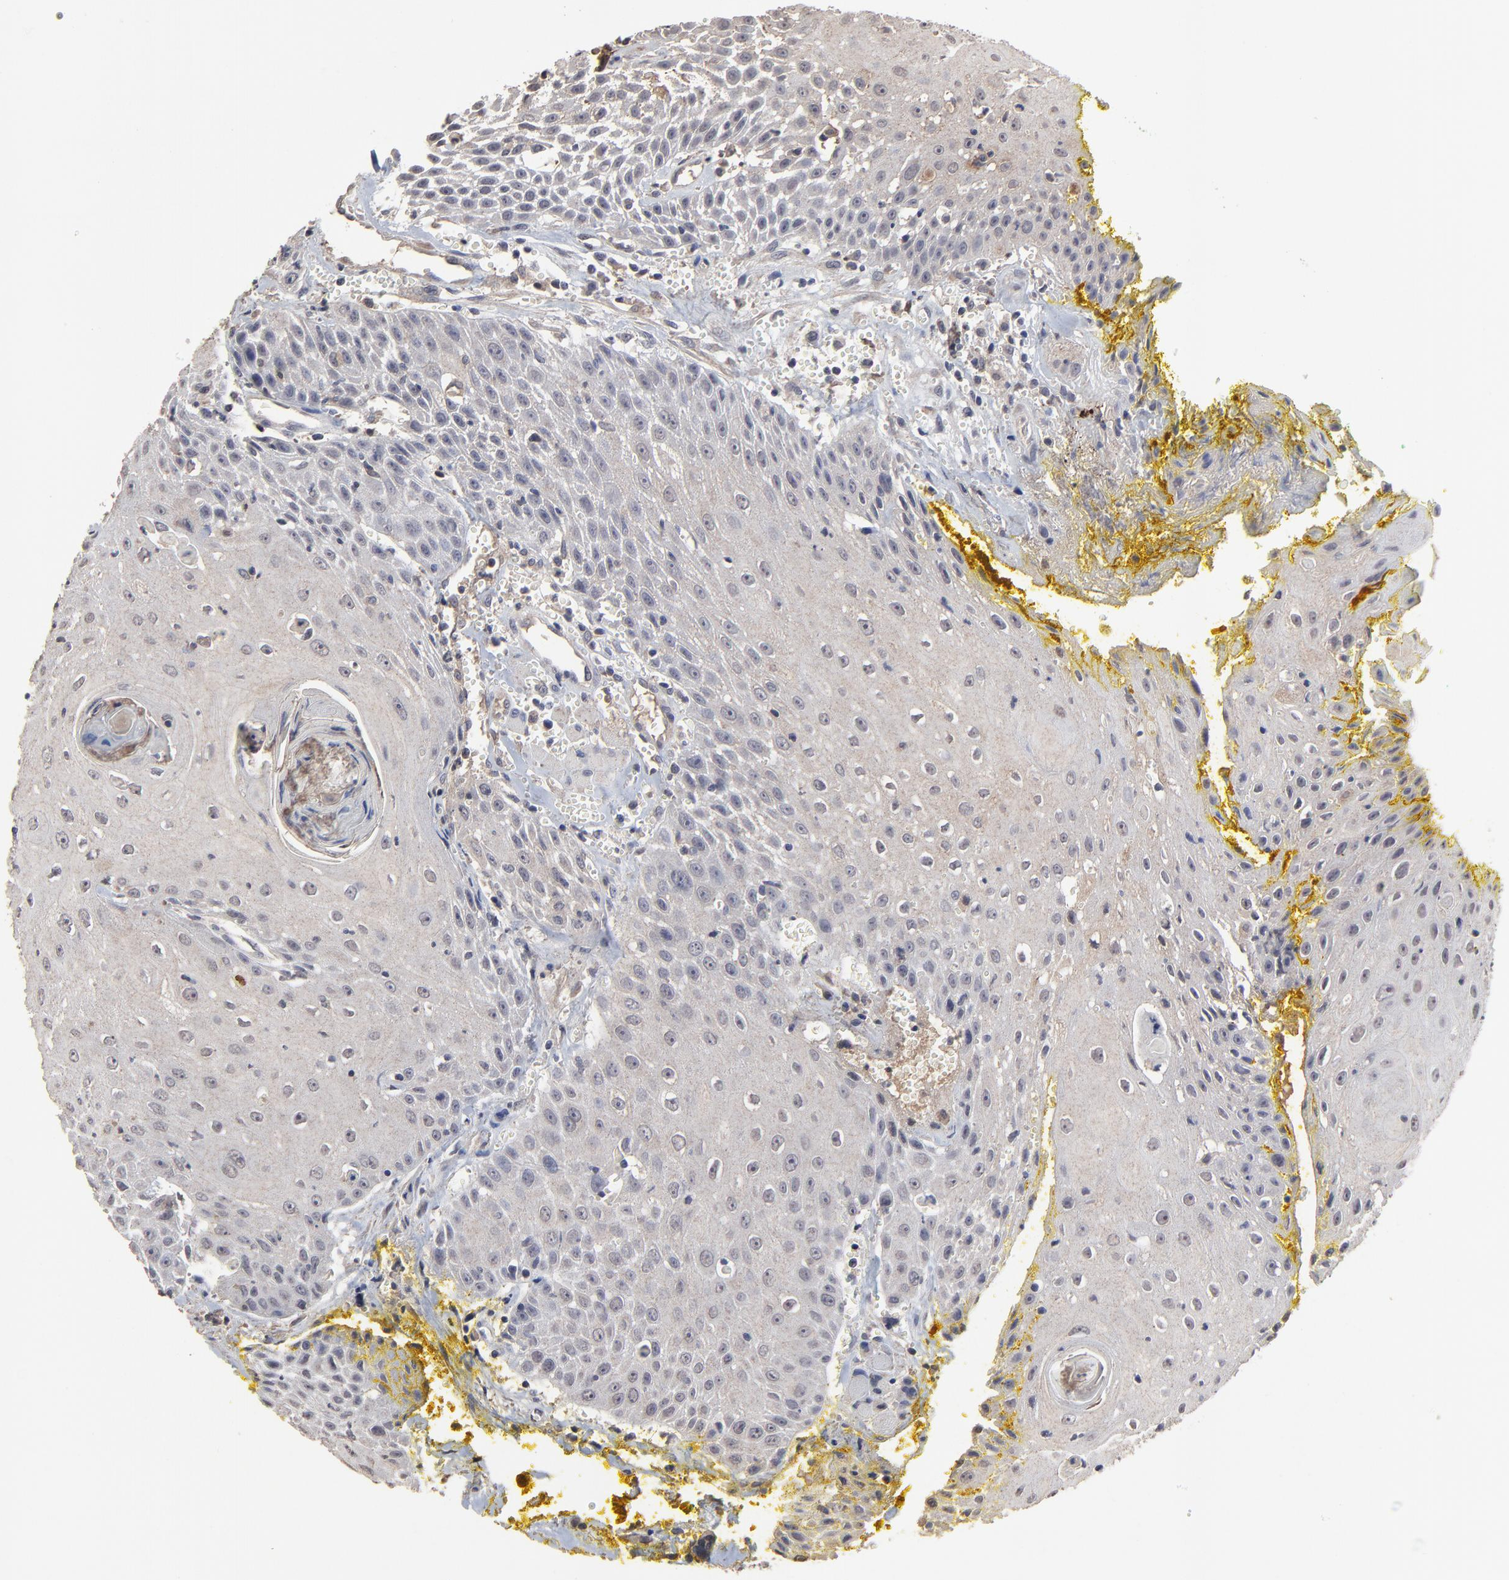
{"staining": {"intensity": "weak", "quantity": ">75%", "location": "cytoplasmic/membranous"}, "tissue": "head and neck cancer", "cell_type": "Tumor cells", "image_type": "cancer", "snomed": [{"axis": "morphology", "description": "Squamous cell carcinoma, NOS"}, {"axis": "topography", "description": "Oral tissue"}, {"axis": "topography", "description": "Head-Neck"}], "caption": "Brown immunohistochemical staining in human head and neck squamous cell carcinoma displays weak cytoplasmic/membranous expression in about >75% of tumor cells.", "gene": "VPREB3", "patient": {"sex": "female", "age": 82}}